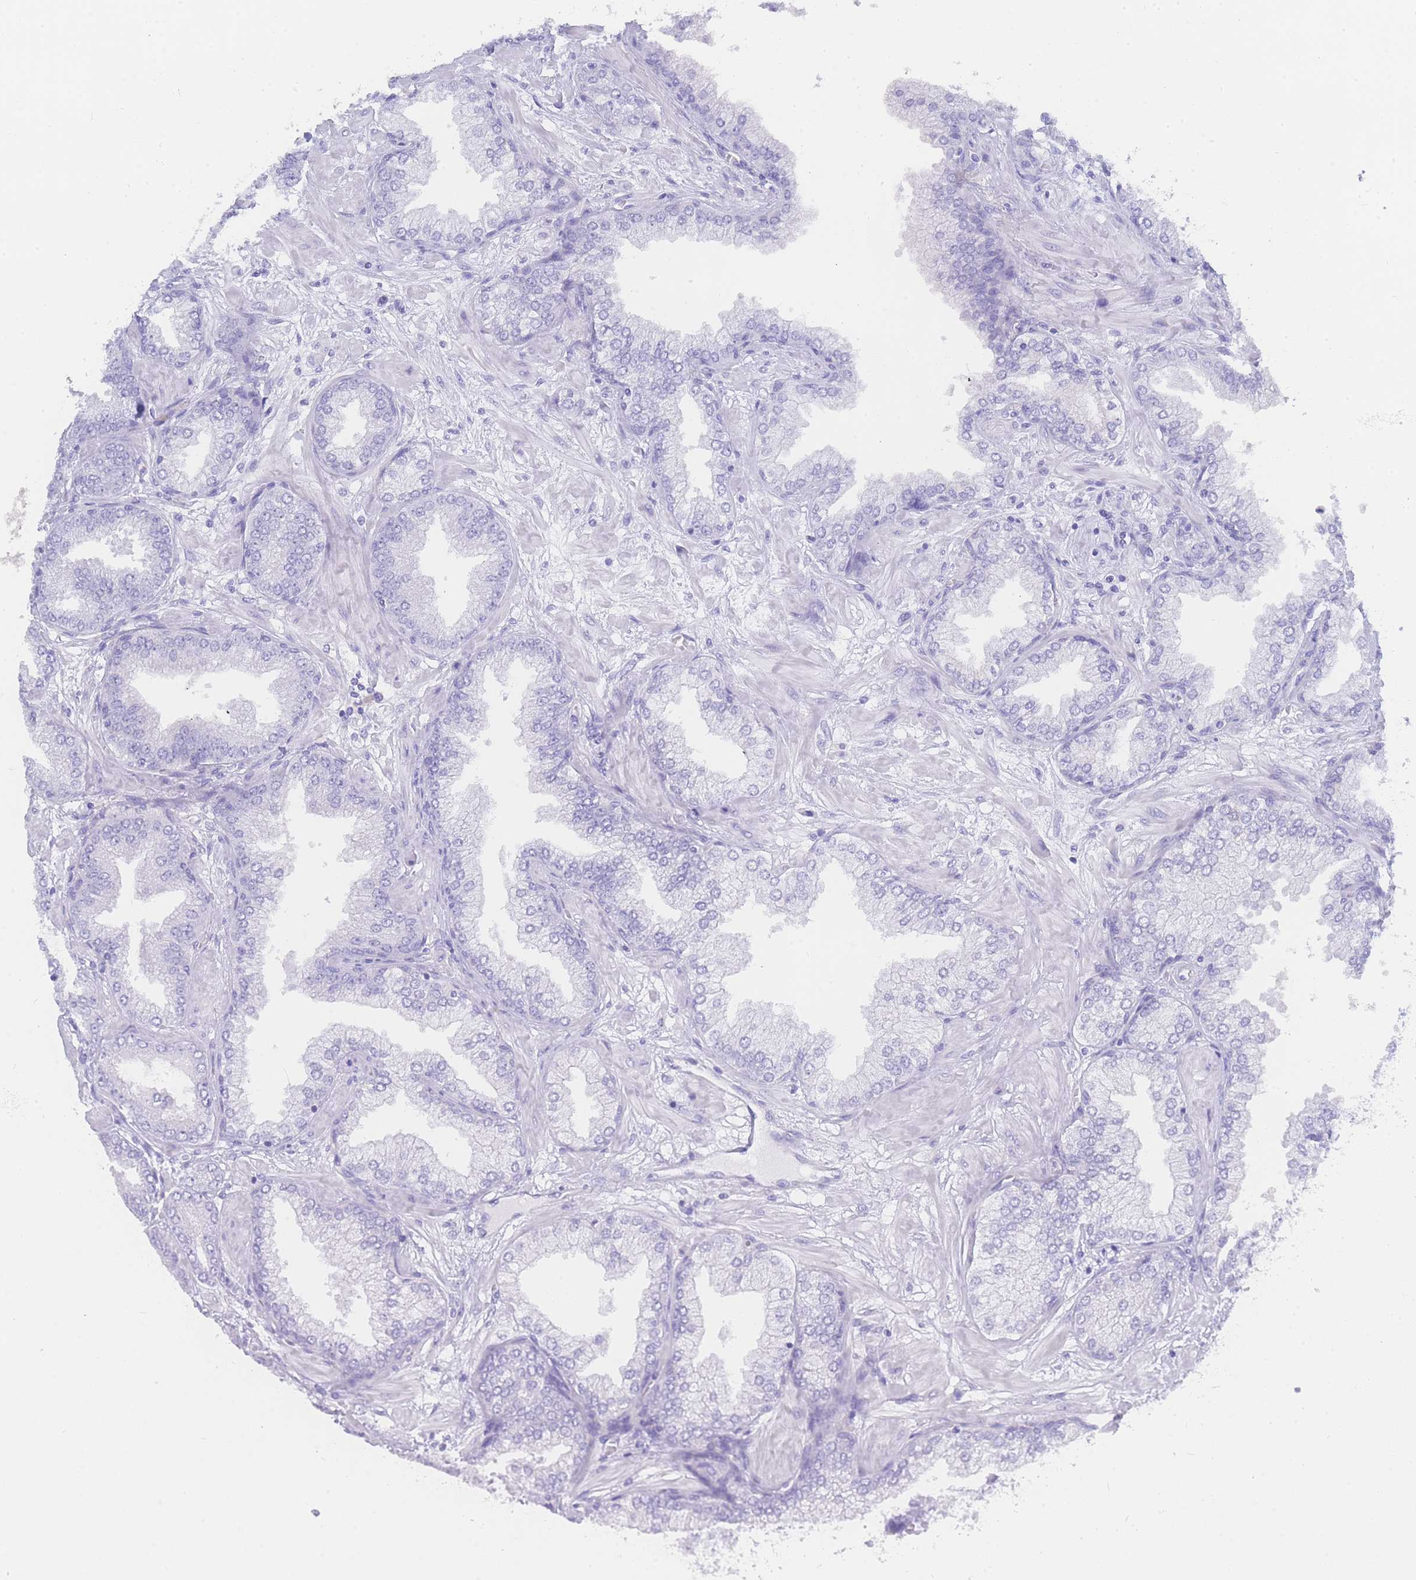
{"staining": {"intensity": "negative", "quantity": "none", "location": "none"}, "tissue": "prostate cancer", "cell_type": "Tumor cells", "image_type": "cancer", "snomed": [{"axis": "morphology", "description": "Adenocarcinoma, Low grade"}, {"axis": "topography", "description": "Prostate"}], "caption": "High power microscopy micrograph of an immunohistochemistry micrograph of prostate cancer (adenocarcinoma (low-grade)), revealing no significant positivity in tumor cells.", "gene": "LZTFL1", "patient": {"sex": "male", "age": 55}}